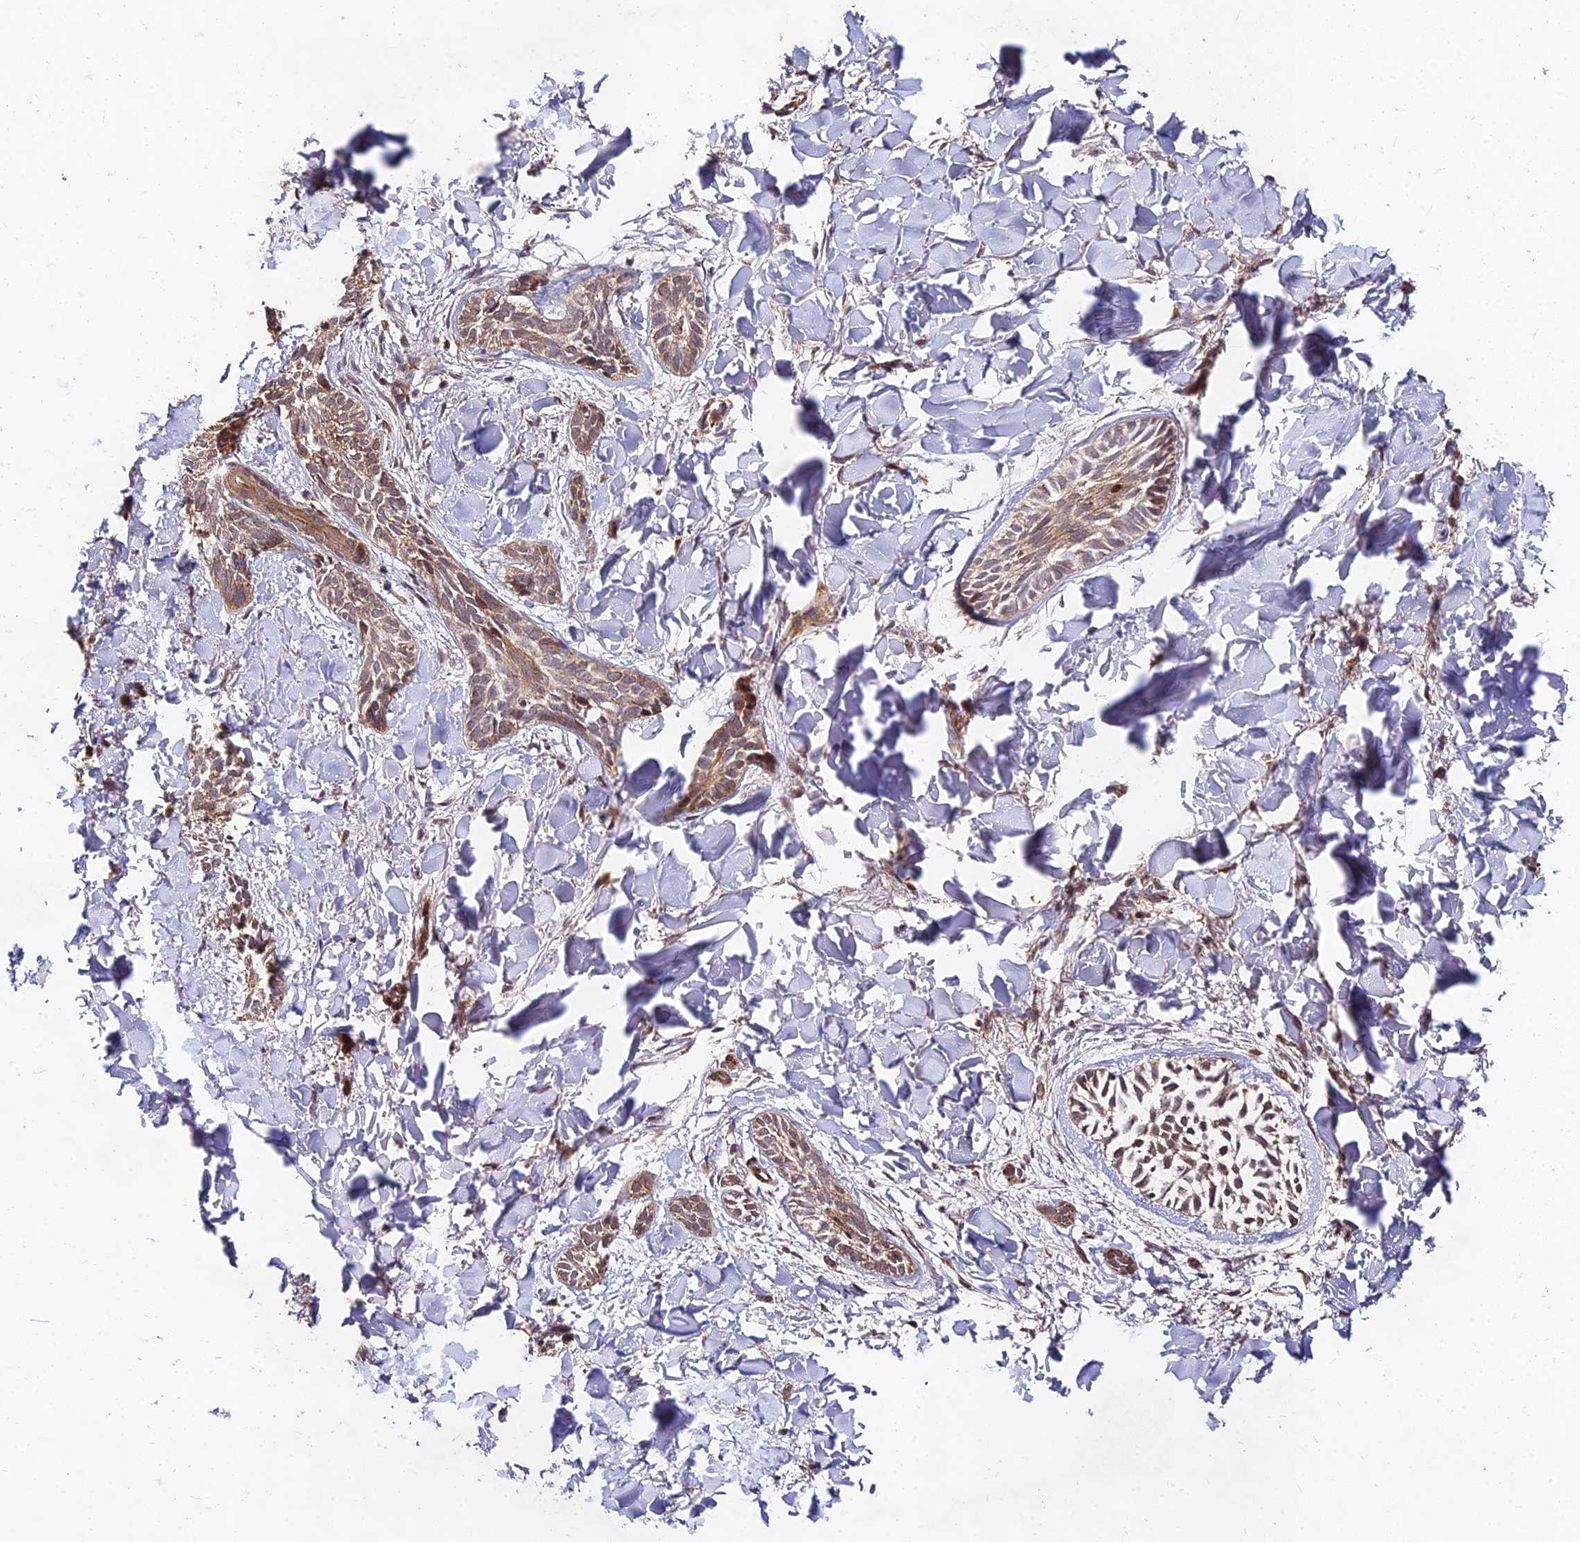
{"staining": {"intensity": "moderate", "quantity": "25%-75%", "location": "cytoplasmic/membranous"}, "tissue": "skin cancer", "cell_type": "Tumor cells", "image_type": "cancer", "snomed": [{"axis": "morphology", "description": "Basal cell carcinoma"}, {"axis": "topography", "description": "Skin"}], "caption": "Protein analysis of skin cancer tissue demonstrates moderate cytoplasmic/membranous staining in about 25%-75% of tumor cells. (DAB IHC, brown staining for protein, blue staining for nuclei).", "gene": "MKKS", "patient": {"sex": "female", "age": 59}}